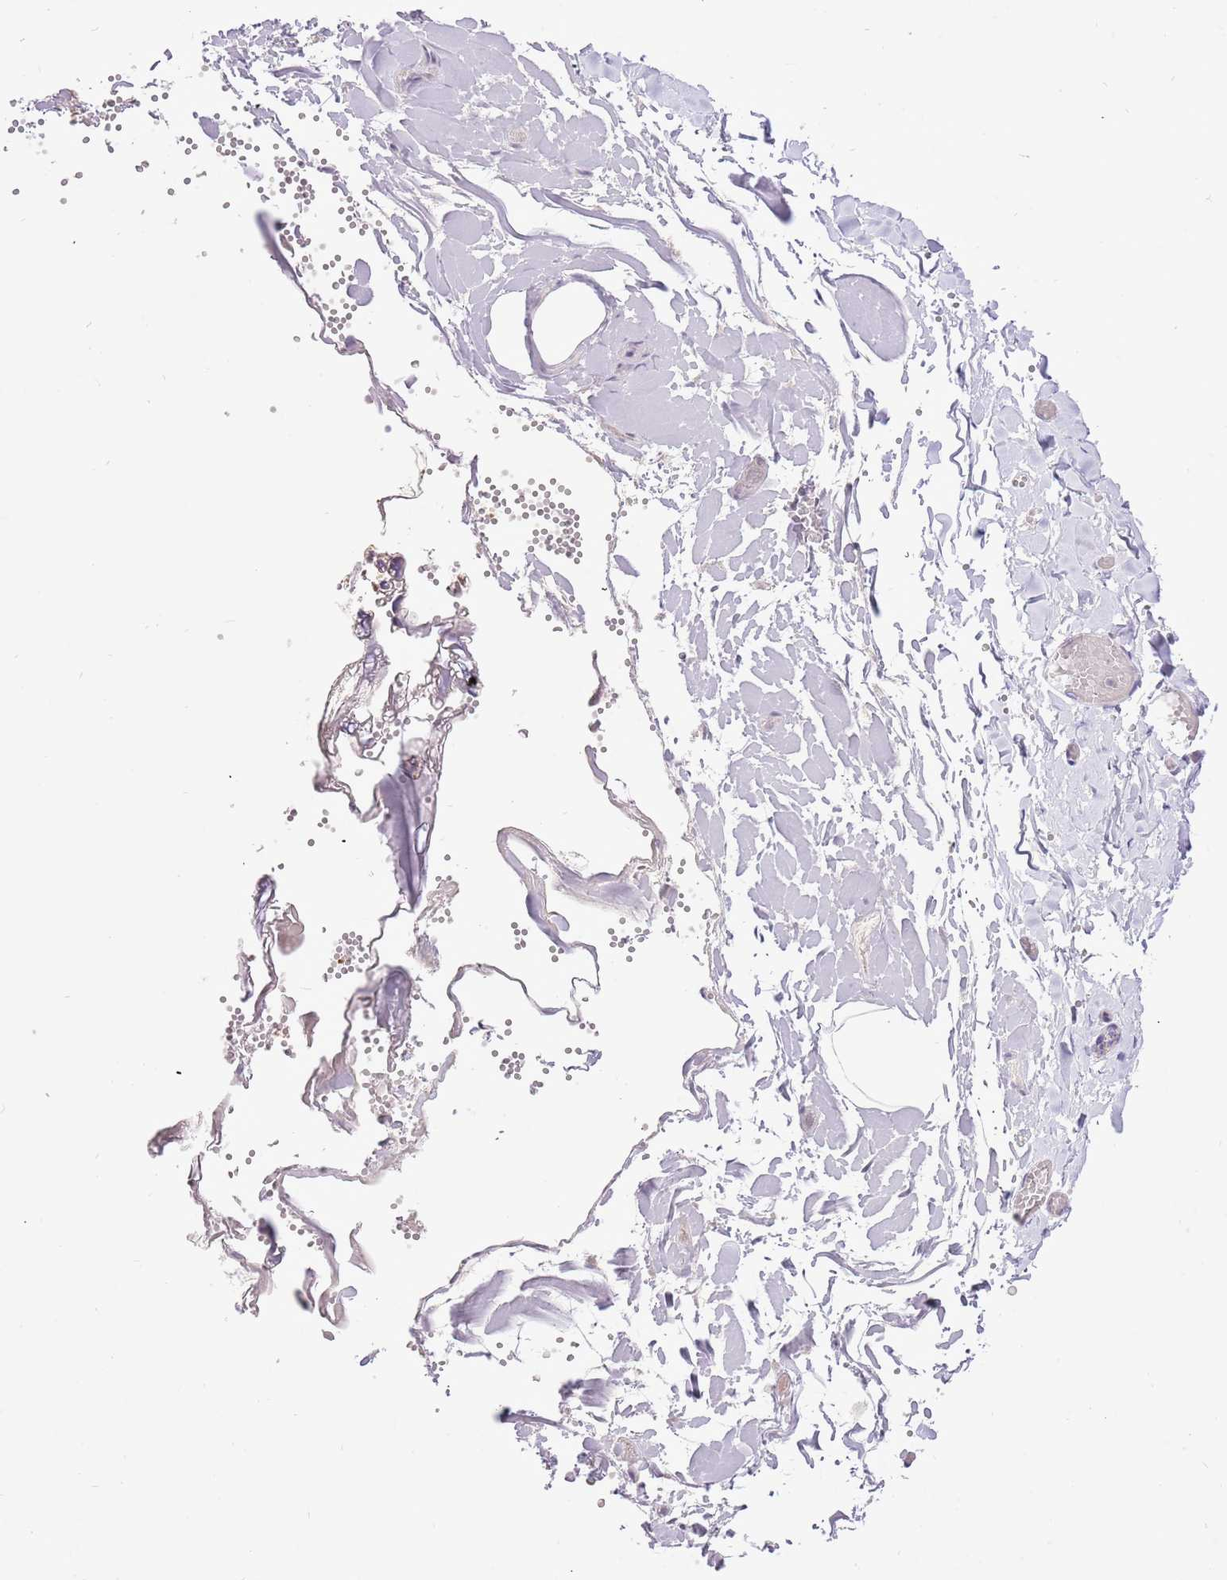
{"staining": {"intensity": "negative", "quantity": "none", "location": "none"}, "tissue": "adipose tissue", "cell_type": "Adipocytes", "image_type": "normal", "snomed": [{"axis": "morphology", "description": "Normal tissue, NOS"}, {"axis": "topography", "description": "Gallbladder"}, {"axis": "topography", "description": "Peripheral nerve tissue"}], "caption": "Micrograph shows no significant protein expression in adipocytes of unremarkable adipose tissue.", "gene": "COX17", "patient": {"sex": "male", "age": 38}}